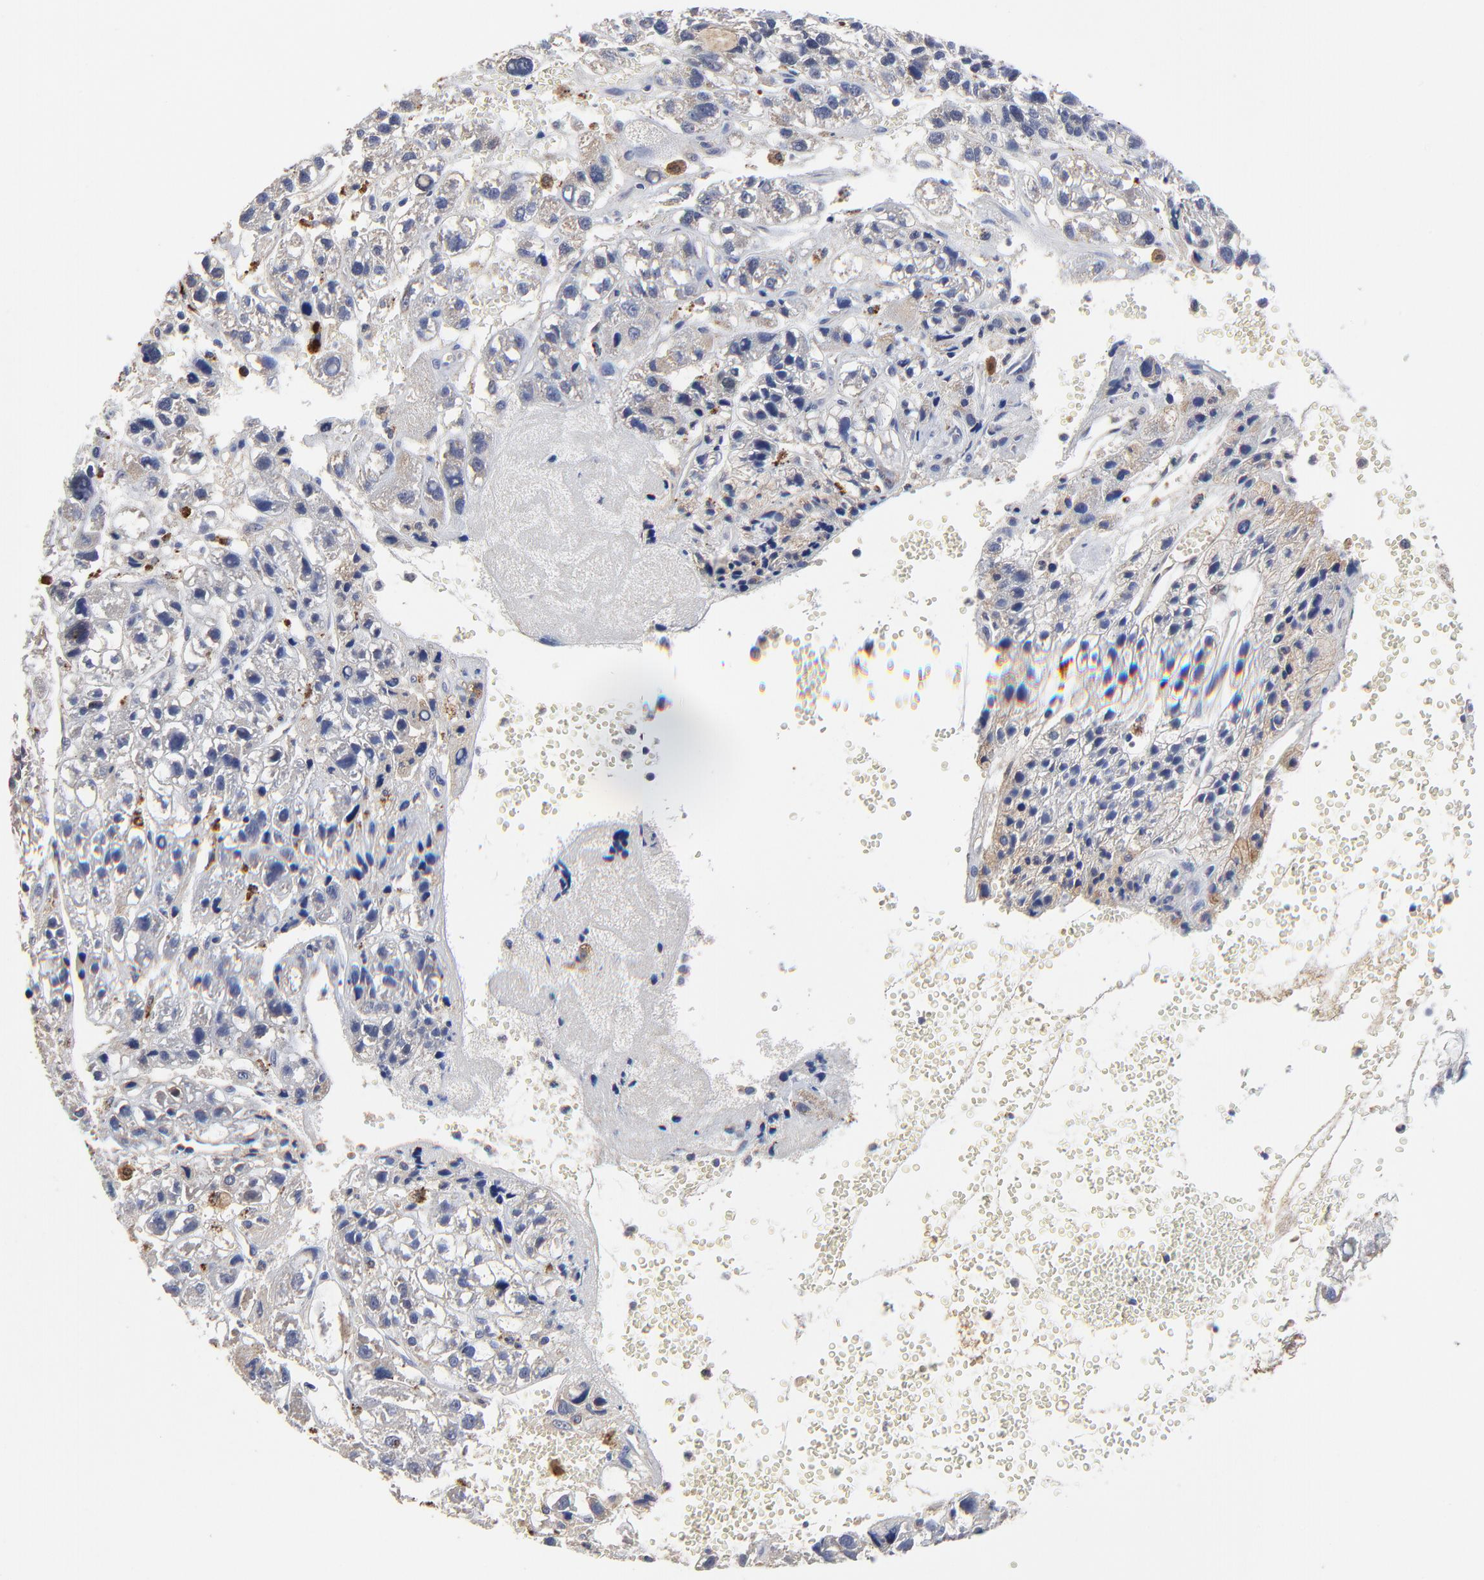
{"staining": {"intensity": "weak", "quantity": ">75%", "location": "cytoplasmic/membranous"}, "tissue": "liver cancer", "cell_type": "Tumor cells", "image_type": "cancer", "snomed": [{"axis": "morphology", "description": "Carcinoma, Hepatocellular, NOS"}, {"axis": "topography", "description": "Liver"}], "caption": "Immunohistochemical staining of human liver hepatocellular carcinoma demonstrates weak cytoplasmic/membranous protein staining in about >75% of tumor cells. (Stains: DAB (3,3'-diaminobenzidine) in brown, nuclei in blue, Microscopy: brightfield microscopy at high magnification).", "gene": "LGALS3", "patient": {"sex": "female", "age": 85}}